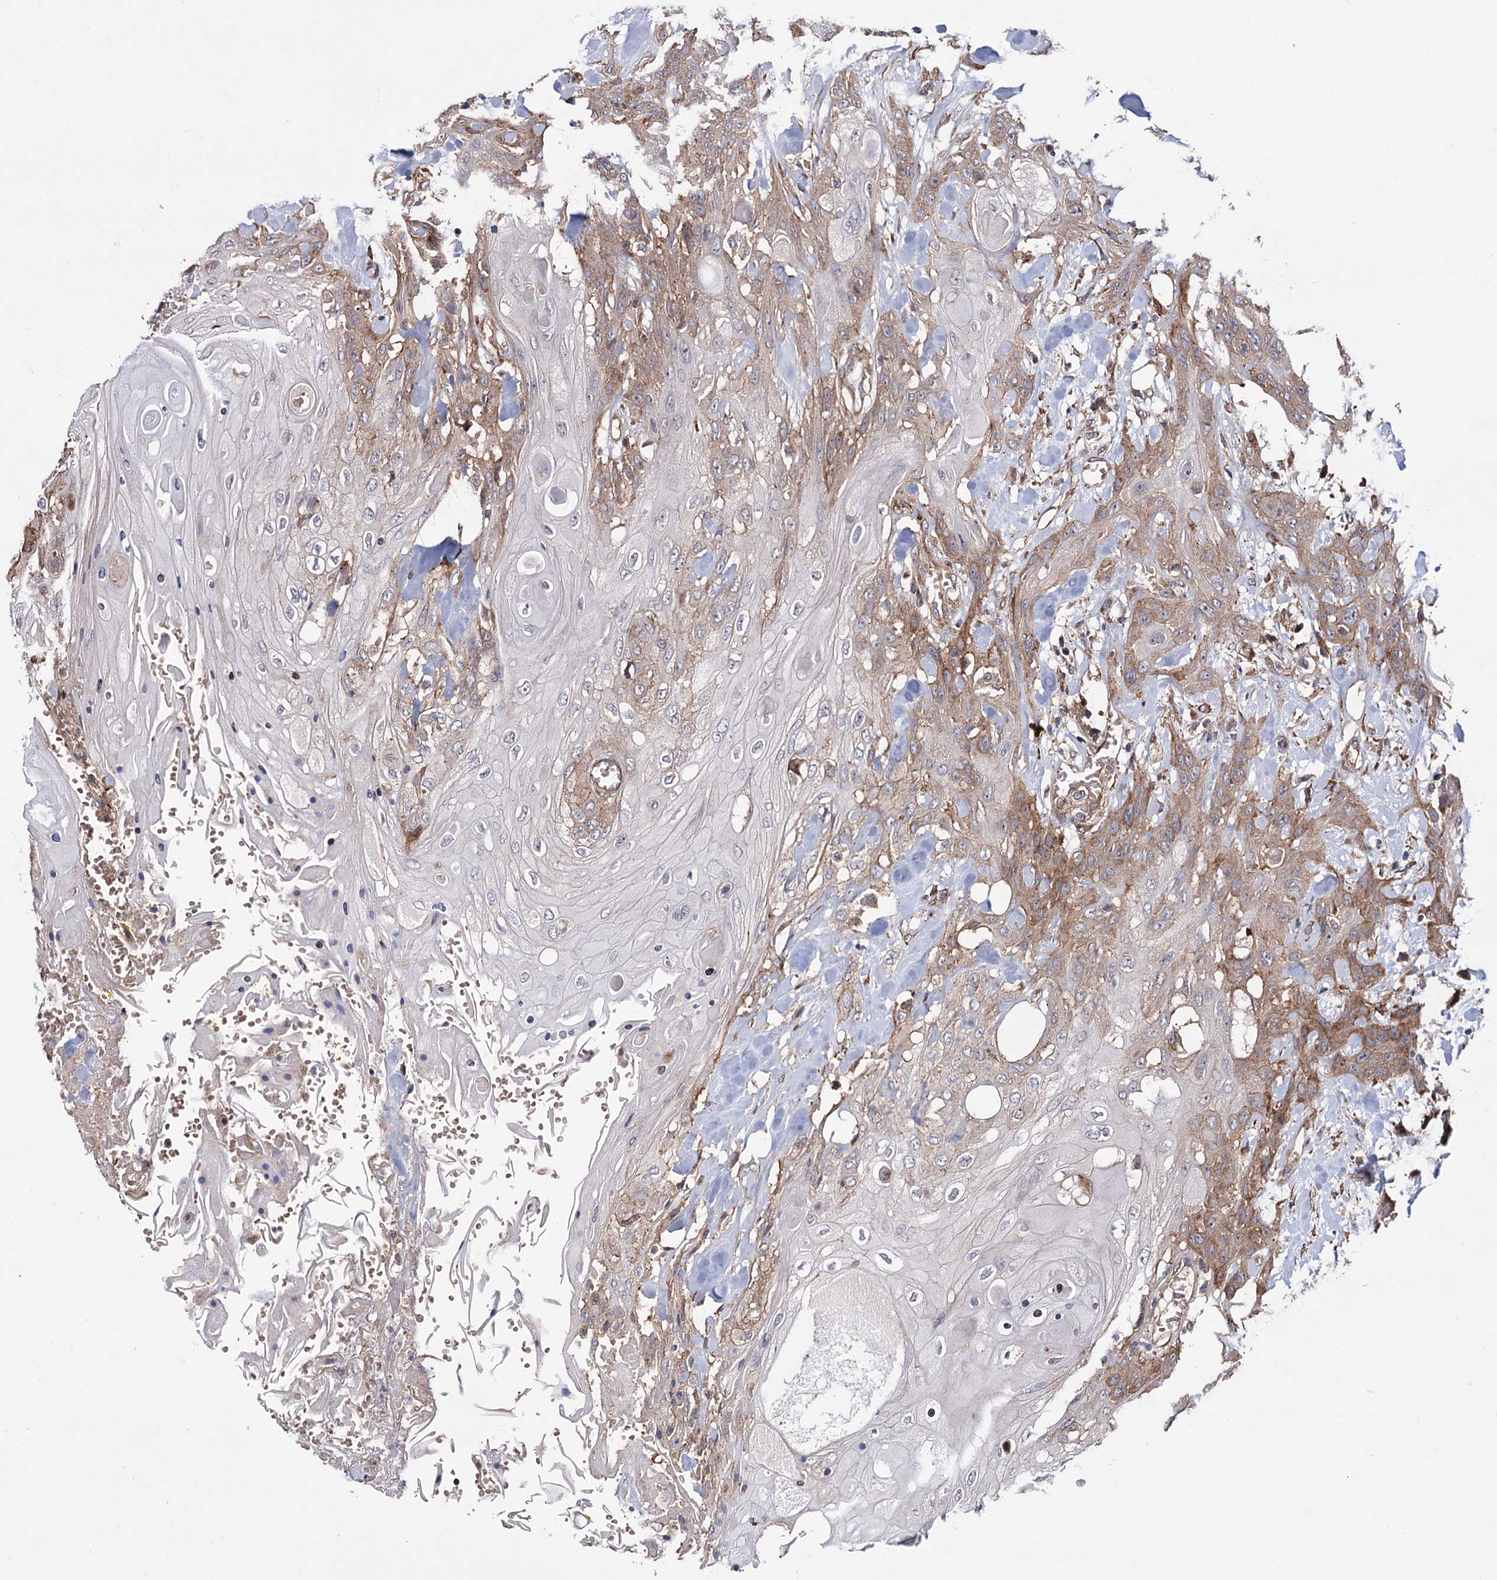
{"staining": {"intensity": "moderate", "quantity": "25%-75%", "location": "cytoplasmic/membranous"}, "tissue": "head and neck cancer", "cell_type": "Tumor cells", "image_type": "cancer", "snomed": [{"axis": "morphology", "description": "Squamous cell carcinoma, NOS"}, {"axis": "topography", "description": "Head-Neck"}], "caption": "Head and neck squamous cell carcinoma was stained to show a protein in brown. There is medium levels of moderate cytoplasmic/membranous positivity in approximately 25%-75% of tumor cells.", "gene": "FERMT2", "patient": {"sex": "female", "age": 43}}